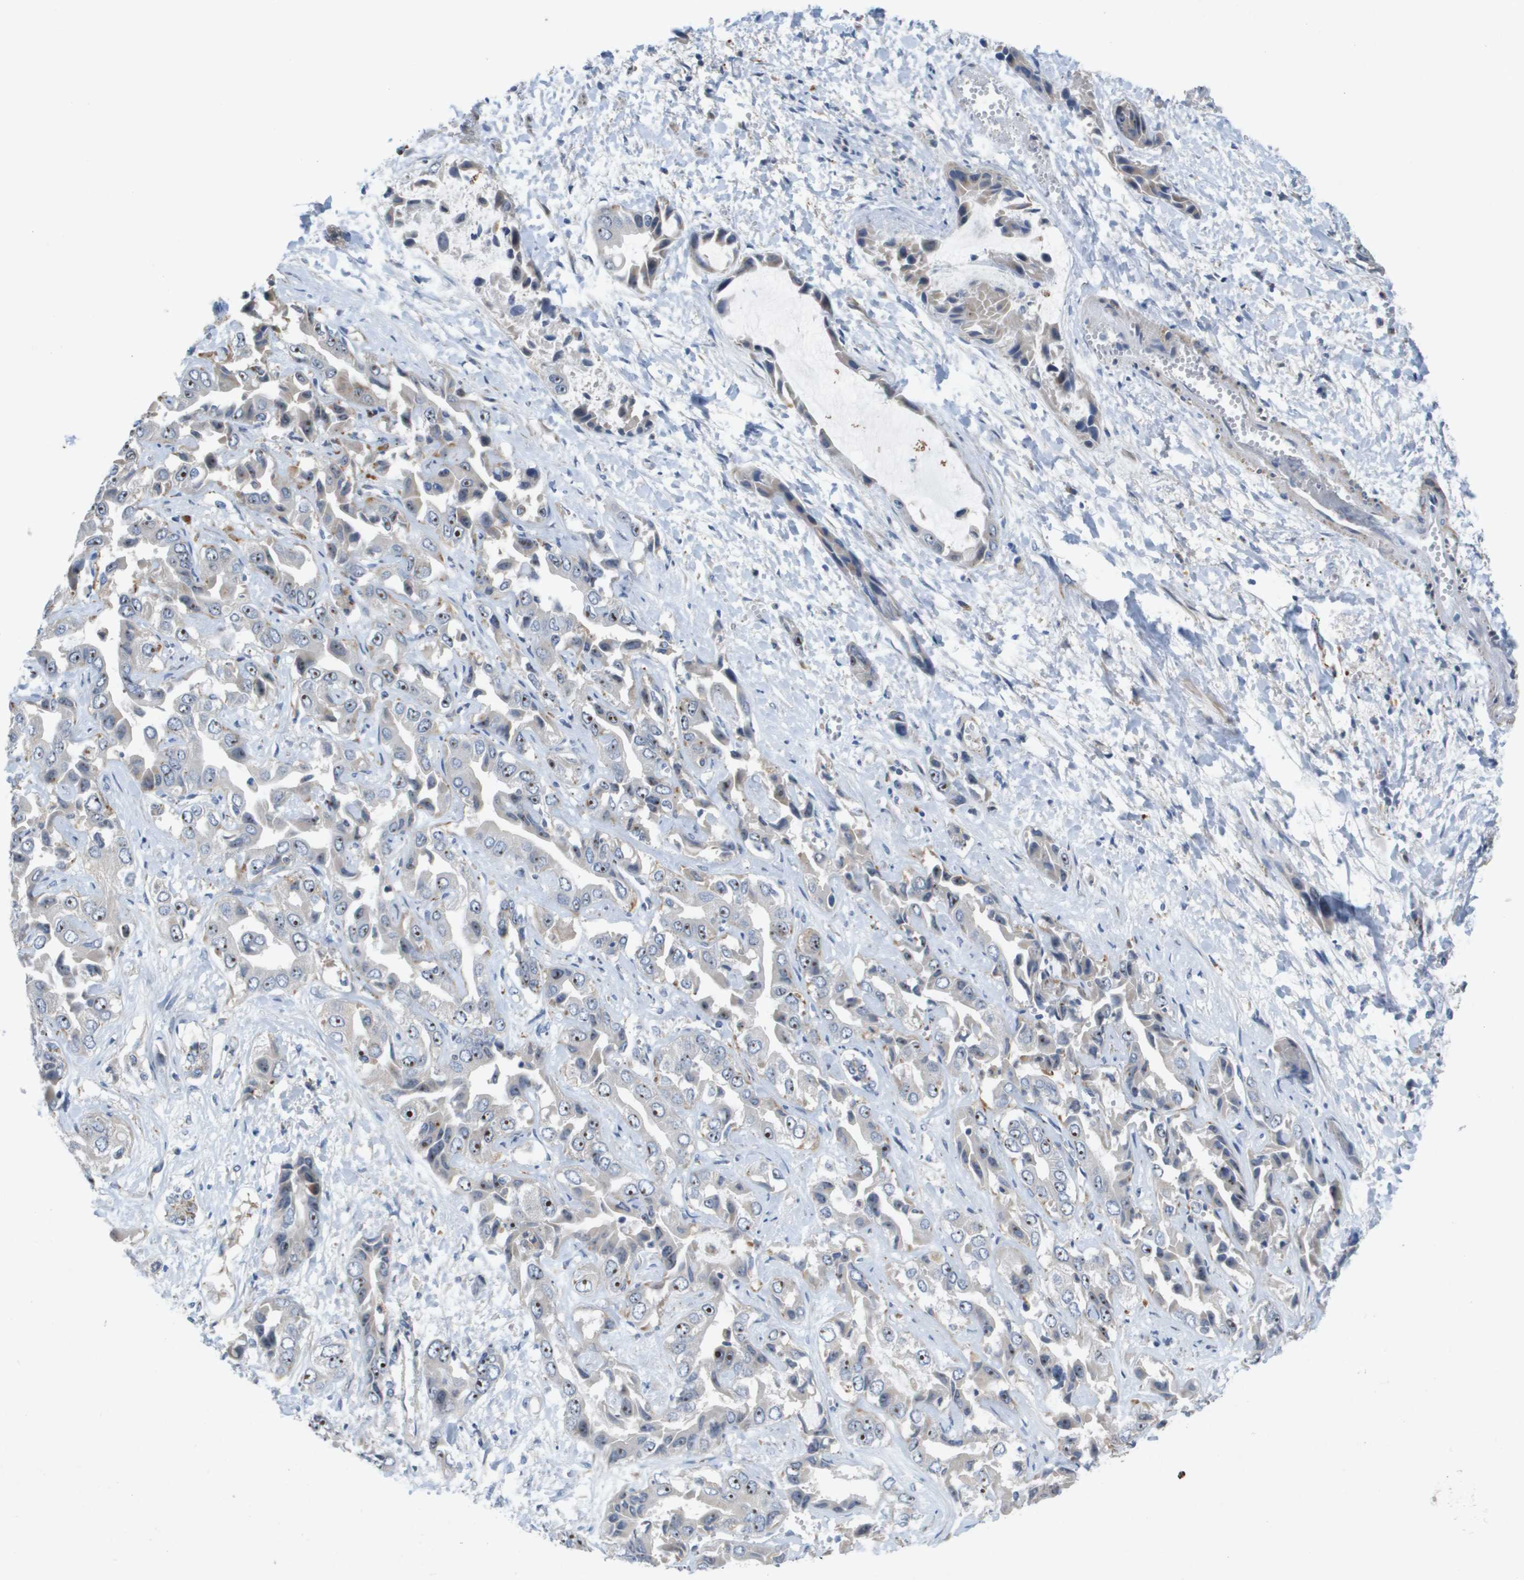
{"staining": {"intensity": "moderate", "quantity": "<25%", "location": "cytoplasmic/membranous,nuclear"}, "tissue": "liver cancer", "cell_type": "Tumor cells", "image_type": "cancer", "snomed": [{"axis": "morphology", "description": "Cholangiocarcinoma"}, {"axis": "topography", "description": "Liver"}], "caption": "Liver cholangiocarcinoma was stained to show a protein in brown. There is low levels of moderate cytoplasmic/membranous and nuclear expression in about <25% of tumor cells. The protein is stained brown, and the nuclei are stained in blue (DAB (3,3'-diaminobenzidine) IHC with brightfield microscopy, high magnification).", "gene": "B3GNT5", "patient": {"sex": "female", "age": 52}}